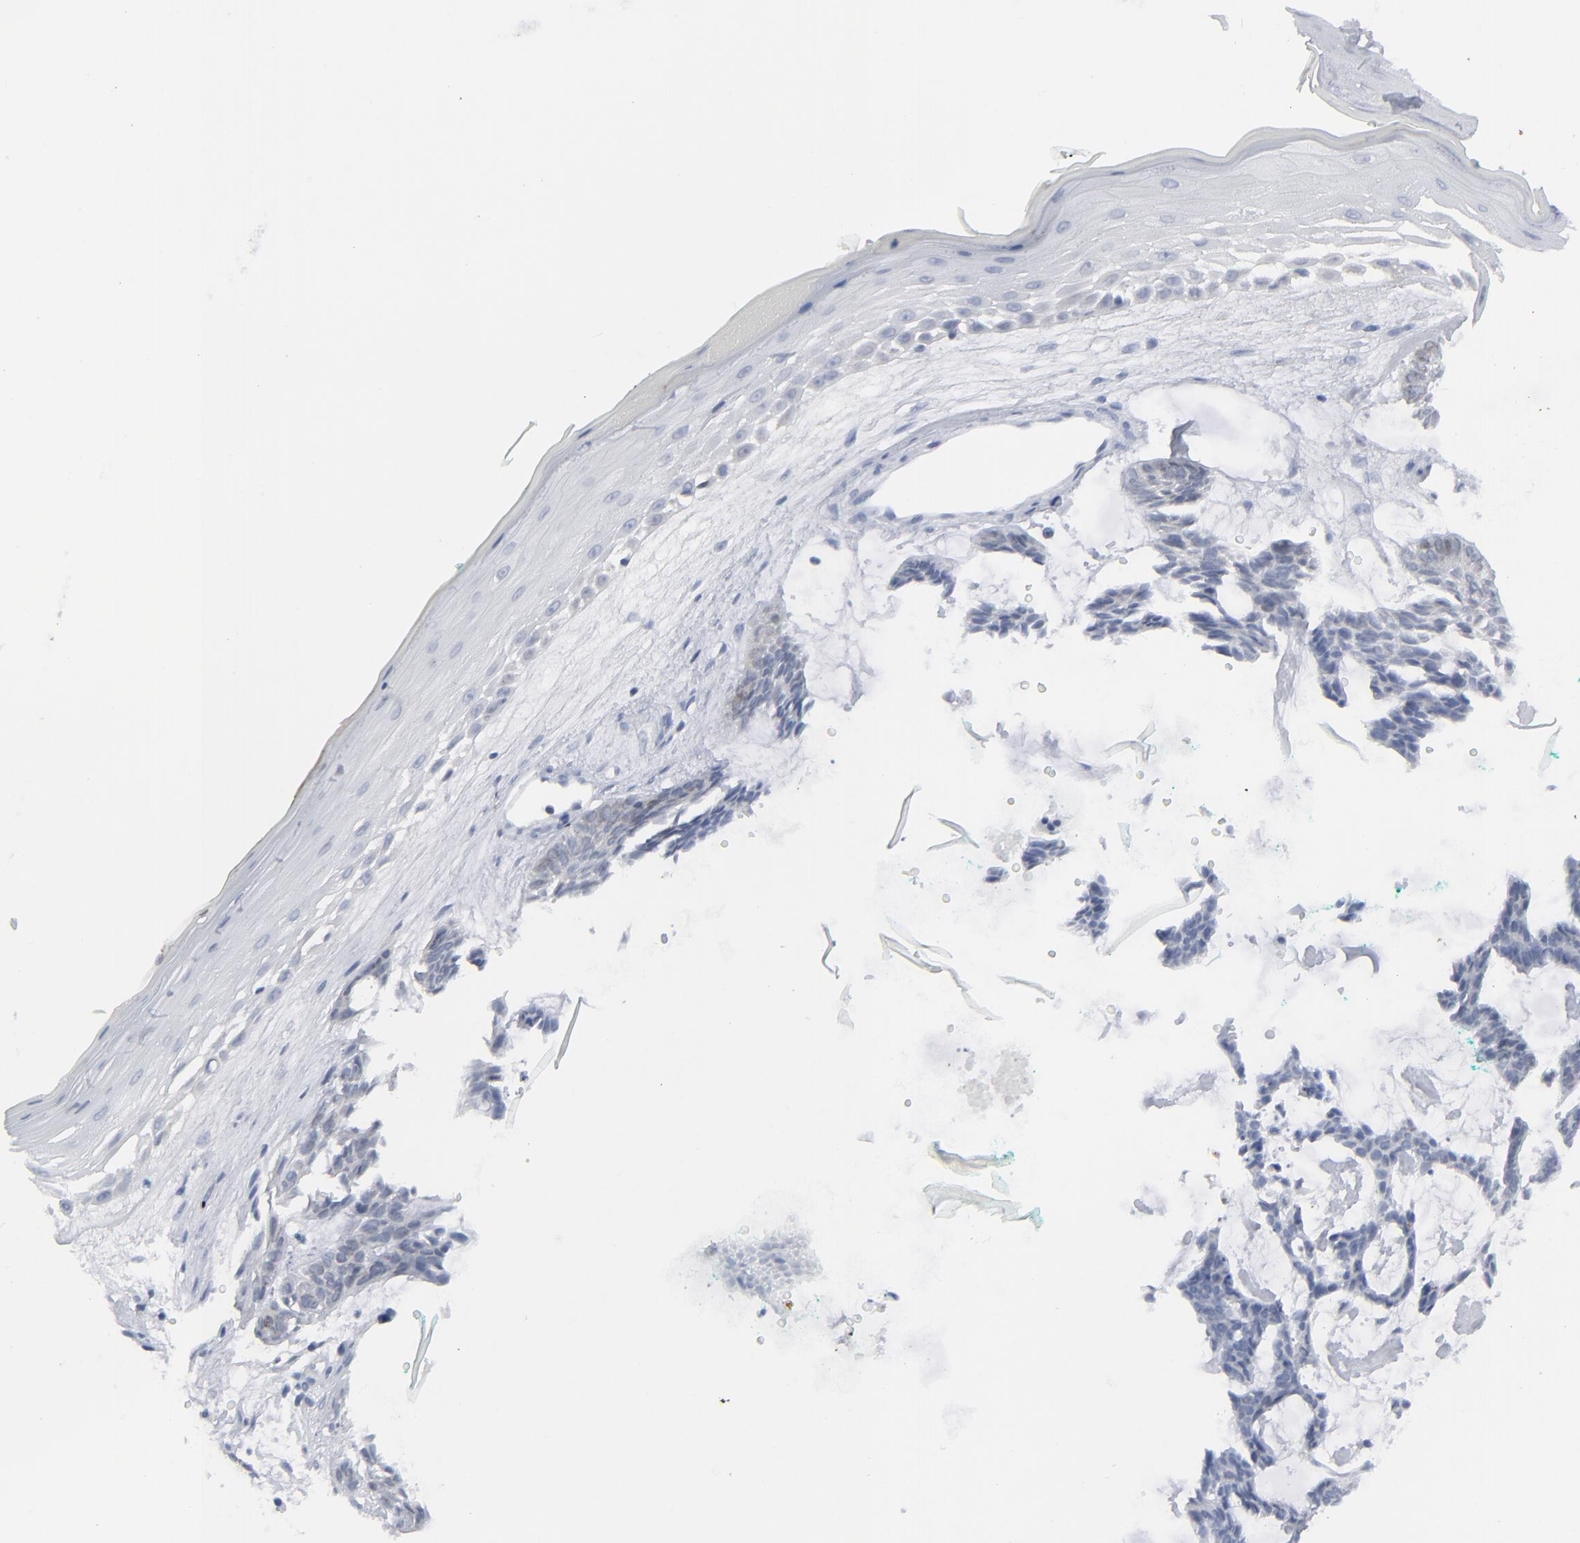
{"staining": {"intensity": "negative", "quantity": "none", "location": "none"}, "tissue": "skin cancer", "cell_type": "Tumor cells", "image_type": "cancer", "snomed": [{"axis": "morphology", "description": "Basal cell carcinoma"}, {"axis": "topography", "description": "Skin"}], "caption": "IHC micrograph of skin cancer (basal cell carcinoma) stained for a protein (brown), which displays no staining in tumor cells. (DAB (3,3'-diaminobenzidine) IHC, high magnification).", "gene": "NUP88", "patient": {"sex": "male", "age": 75}}